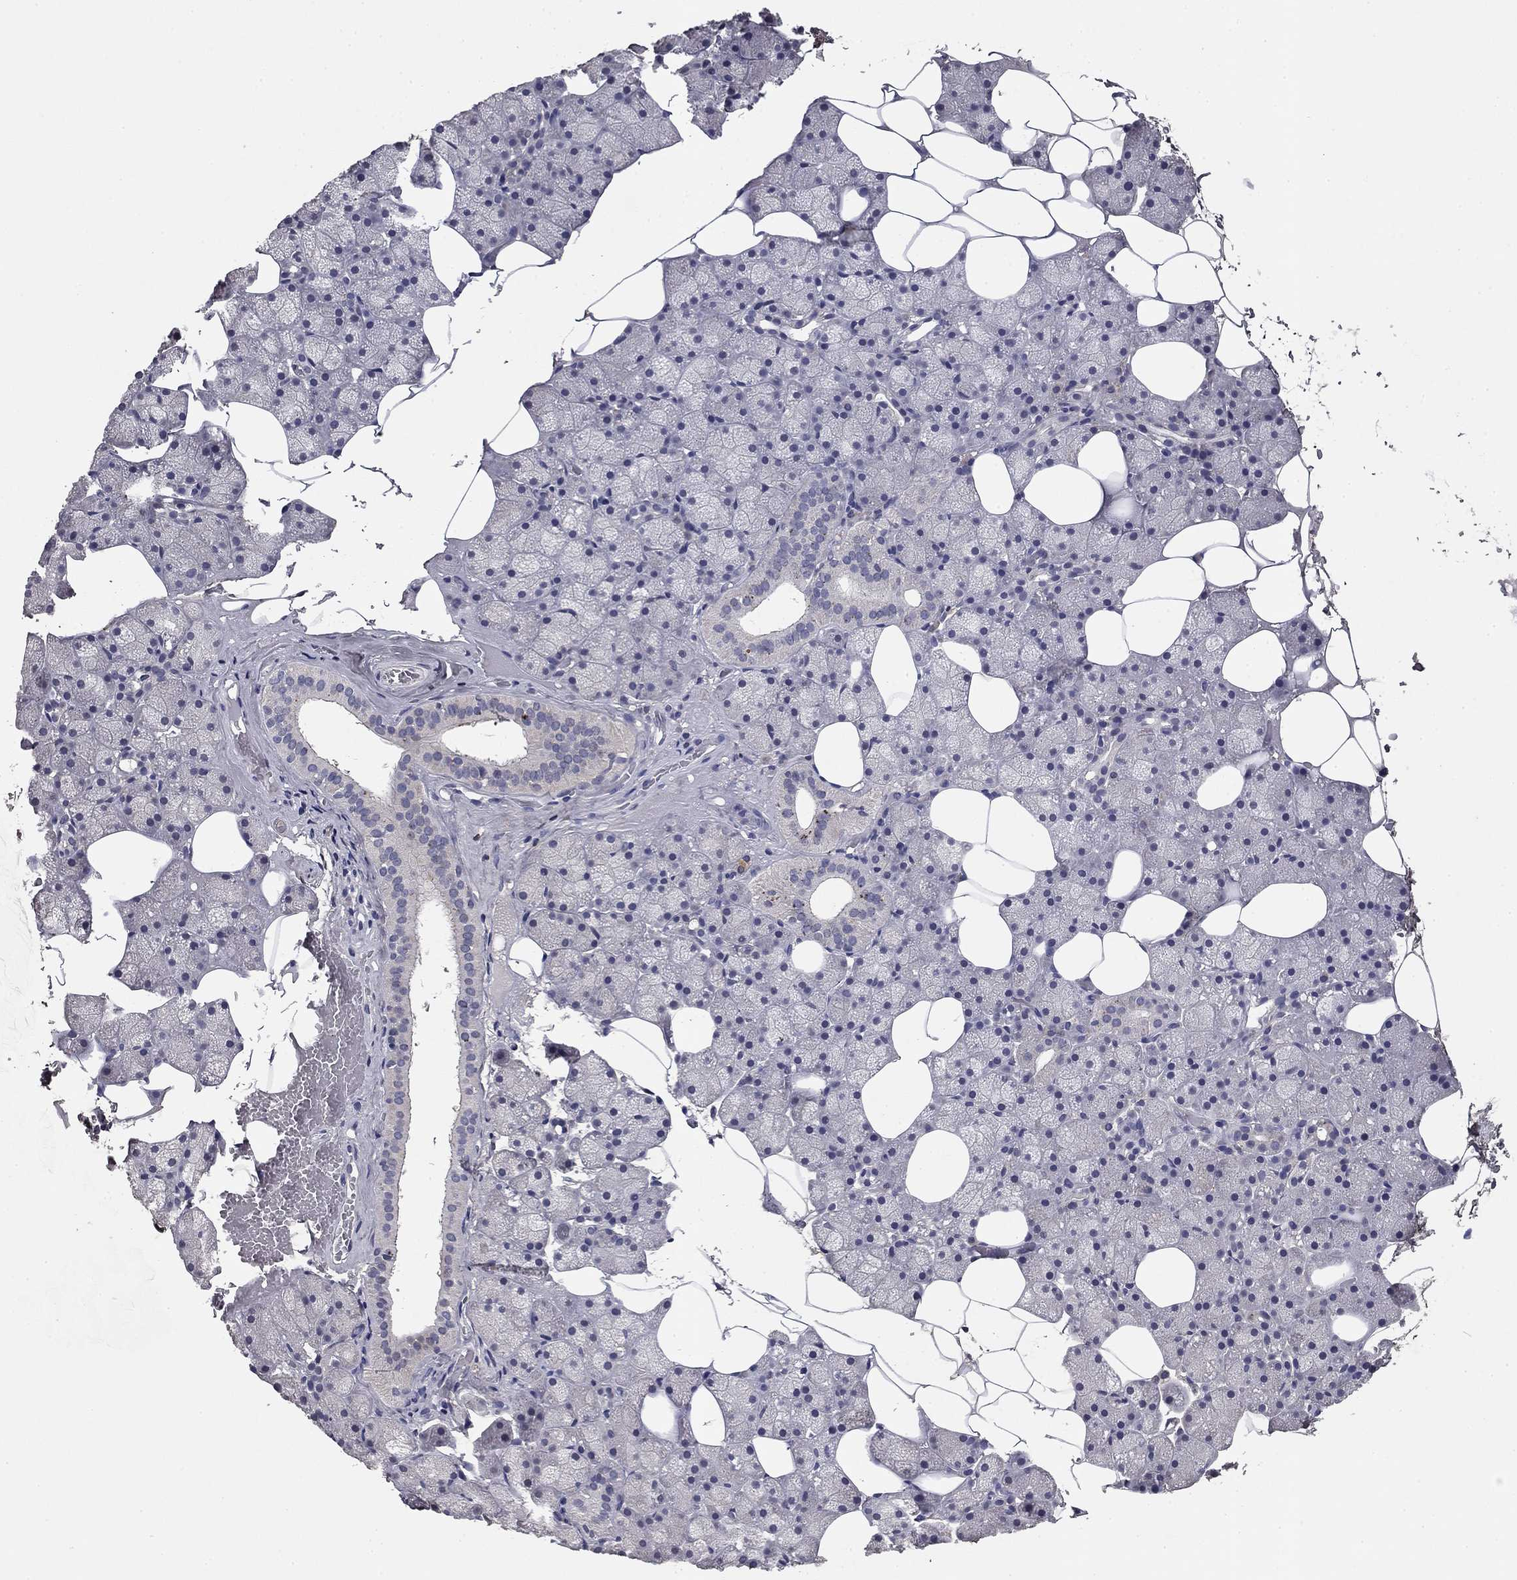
{"staining": {"intensity": "negative", "quantity": "none", "location": "none"}, "tissue": "salivary gland", "cell_type": "Glandular cells", "image_type": "normal", "snomed": [{"axis": "morphology", "description": "Normal tissue, NOS"}, {"axis": "topography", "description": "Salivary gland"}], "caption": "A high-resolution photomicrograph shows immunohistochemistry staining of normal salivary gland, which exhibits no significant staining in glandular cells. (Immunohistochemistry (ihc), brightfield microscopy, high magnification).", "gene": "COL2A1", "patient": {"sex": "male", "age": 38}}